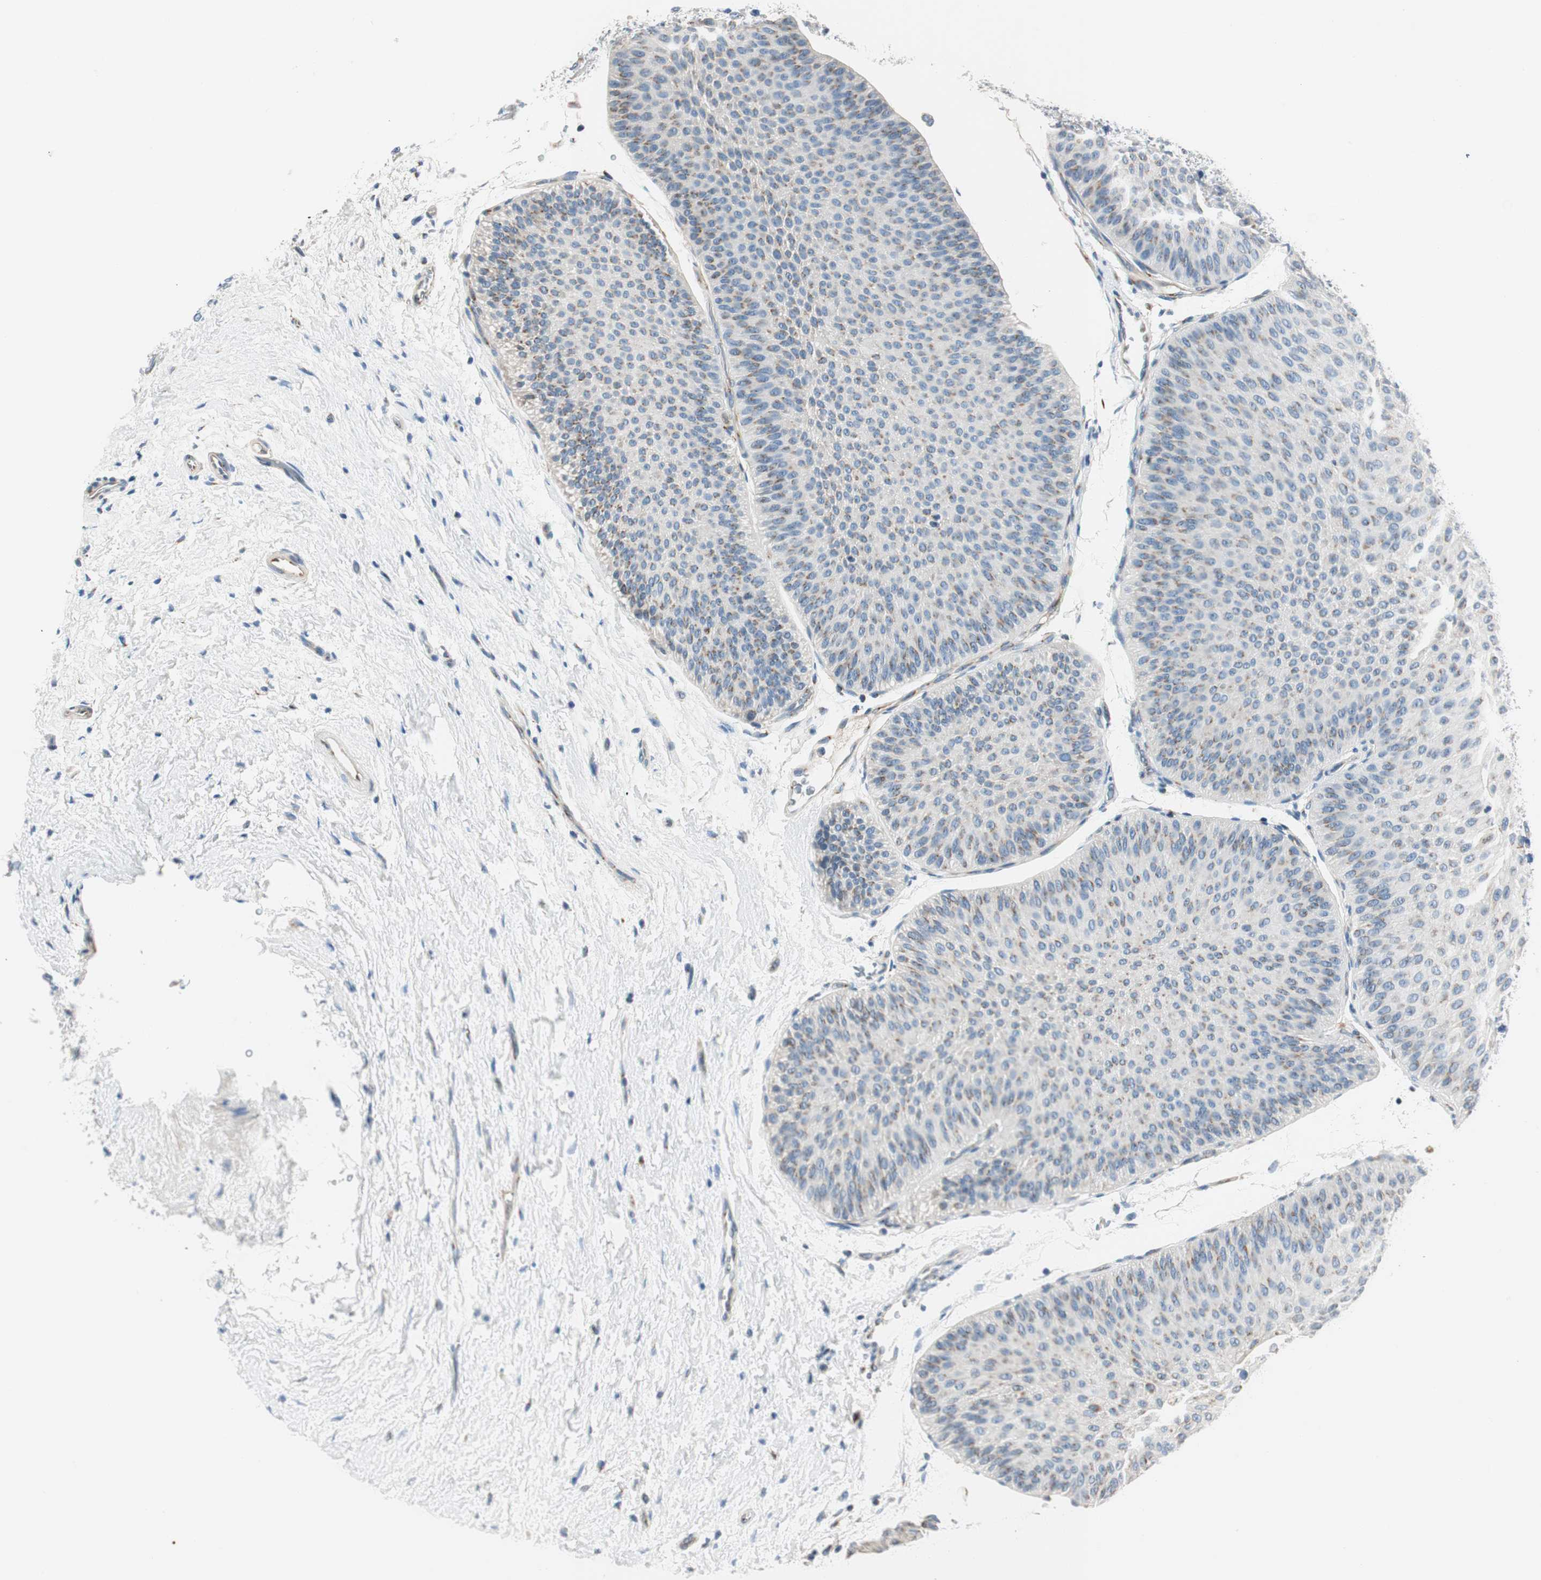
{"staining": {"intensity": "moderate", "quantity": "<25%", "location": "cytoplasmic/membranous"}, "tissue": "urothelial cancer", "cell_type": "Tumor cells", "image_type": "cancer", "snomed": [{"axis": "morphology", "description": "Urothelial carcinoma, Low grade"}, {"axis": "topography", "description": "Urinary bladder"}], "caption": "Immunohistochemistry (DAB (3,3'-diaminobenzidine)) staining of human urothelial cancer displays moderate cytoplasmic/membranous protein positivity in about <25% of tumor cells.", "gene": "TMF1", "patient": {"sex": "female", "age": 60}}